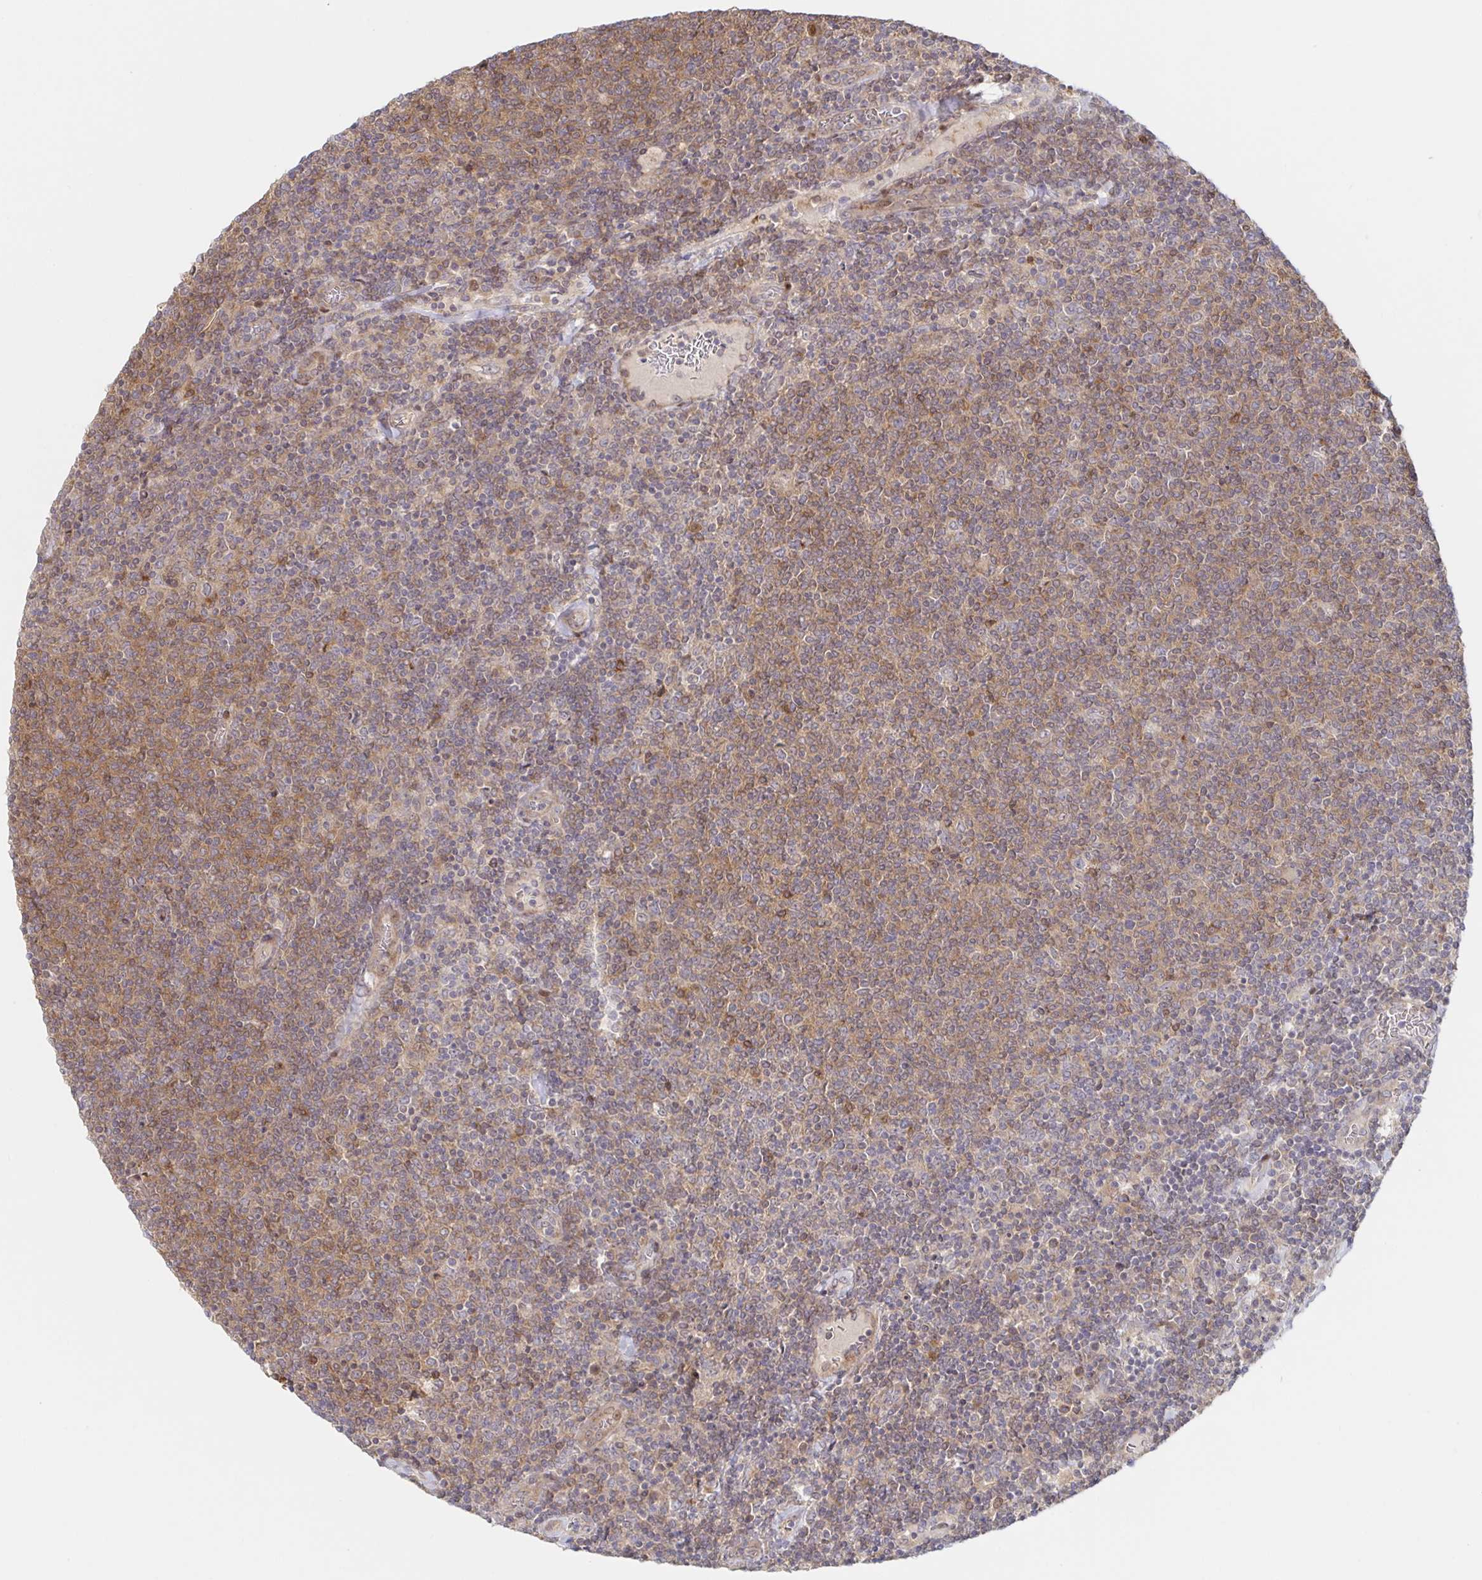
{"staining": {"intensity": "moderate", "quantity": ">75%", "location": "cytoplasmic/membranous"}, "tissue": "lymphoma", "cell_type": "Tumor cells", "image_type": "cancer", "snomed": [{"axis": "morphology", "description": "Malignant lymphoma, non-Hodgkin's type, Low grade"}, {"axis": "topography", "description": "Lymph node"}], "caption": "DAB (3,3'-diaminobenzidine) immunohistochemical staining of human low-grade malignant lymphoma, non-Hodgkin's type exhibits moderate cytoplasmic/membranous protein staining in approximately >75% of tumor cells. (IHC, brightfield microscopy, high magnification).", "gene": "AACS", "patient": {"sex": "male", "age": 52}}